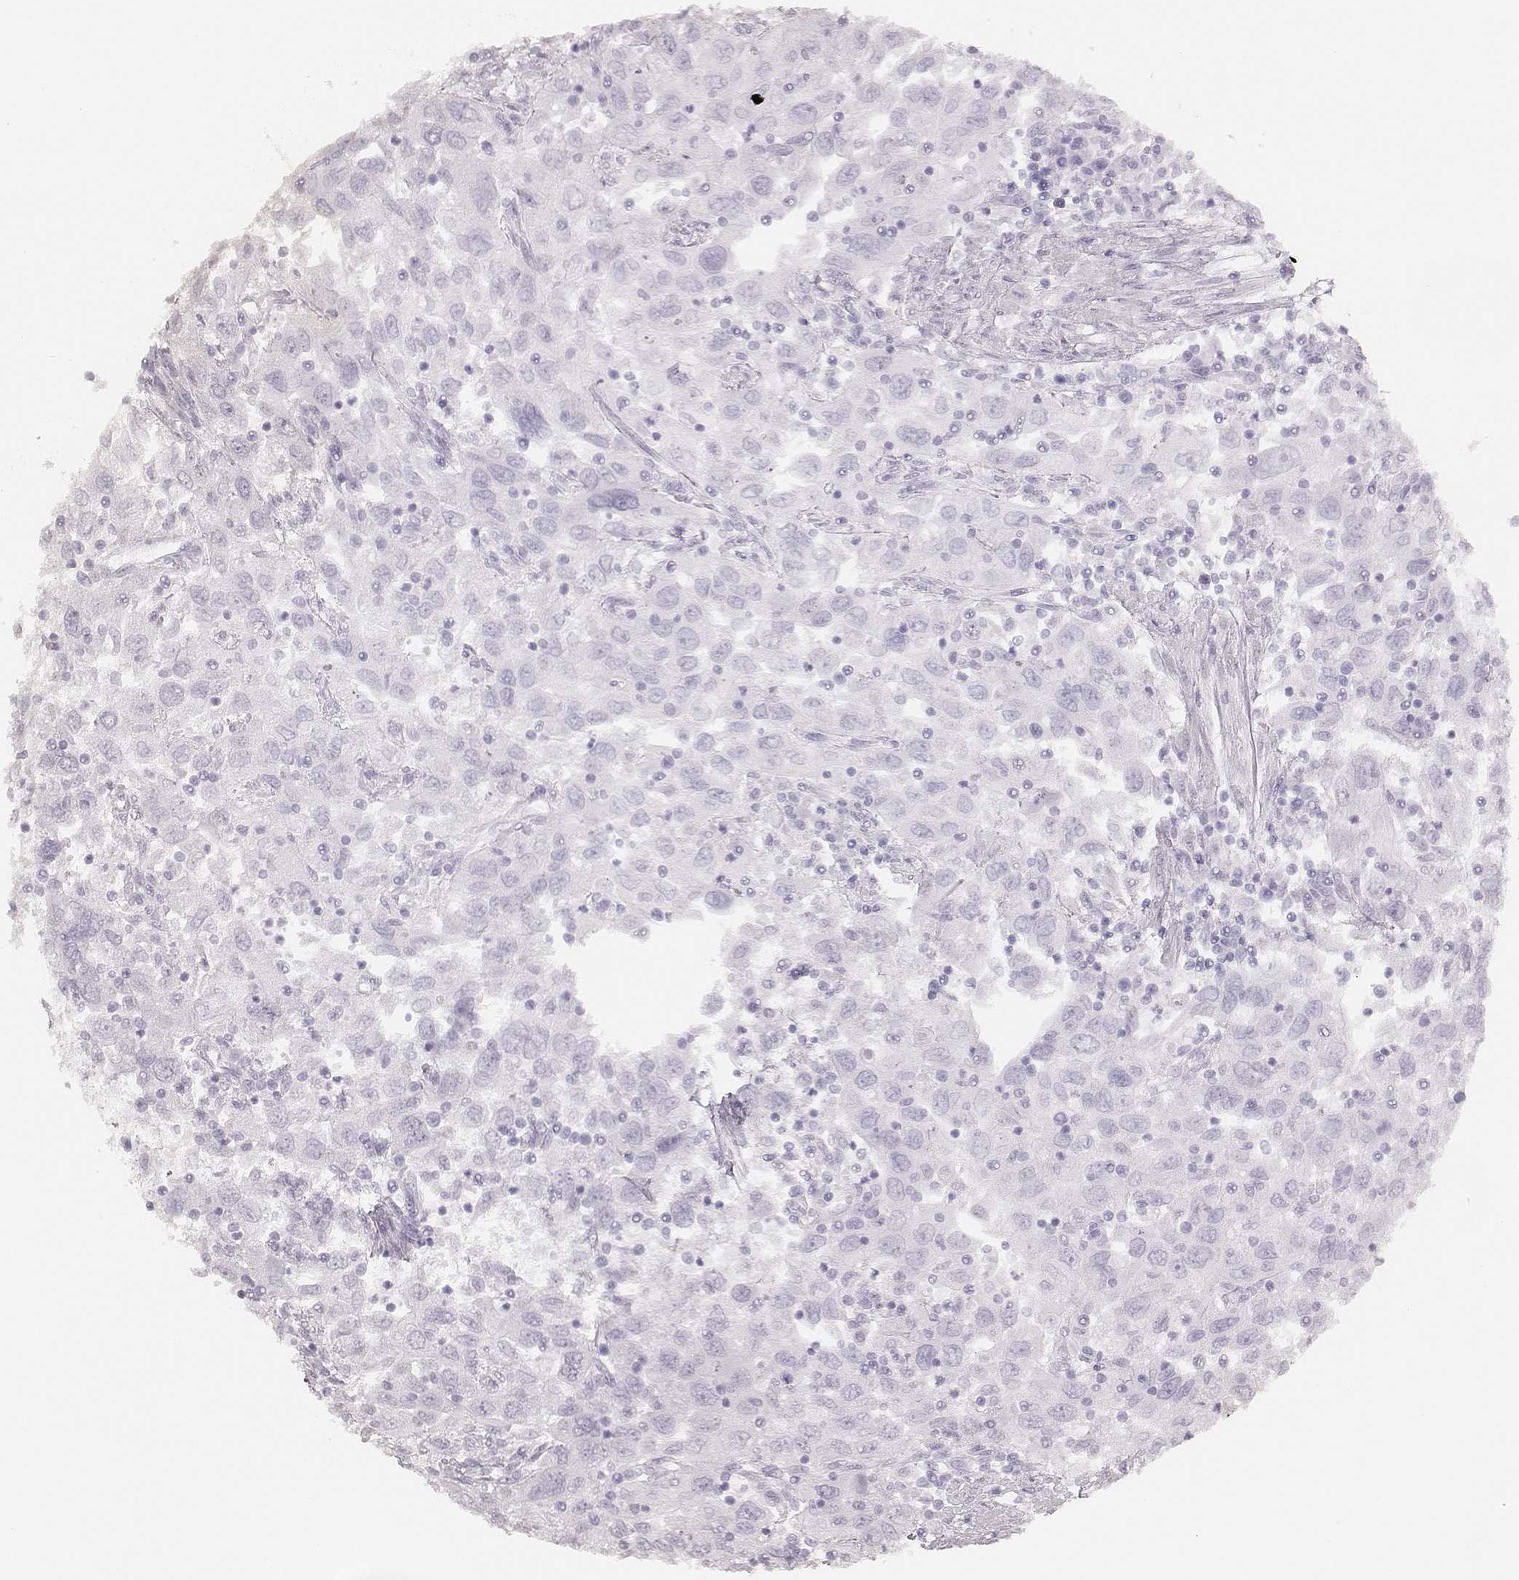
{"staining": {"intensity": "moderate", "quantity": "25%-75%", "location": "nuclear"}, "tissue": "urothelial cancer", "cell_type": "Tumor cells", "image_type": "cancer", "snomed": [{"axis": "morphology", "description": "Urothelial carcinoma, High grade"}, {"axis": "topography", "description": "Urinary bladder"}], "caption": "The image exhibits immunohistochemical staining of high-grade urothelial carcinoma. There is moderate nuclear staining is present in approximately 25%-75% of tumor cells.", "gene": "HNRNPC", "patient": {"sex": "male", "age": 76}}